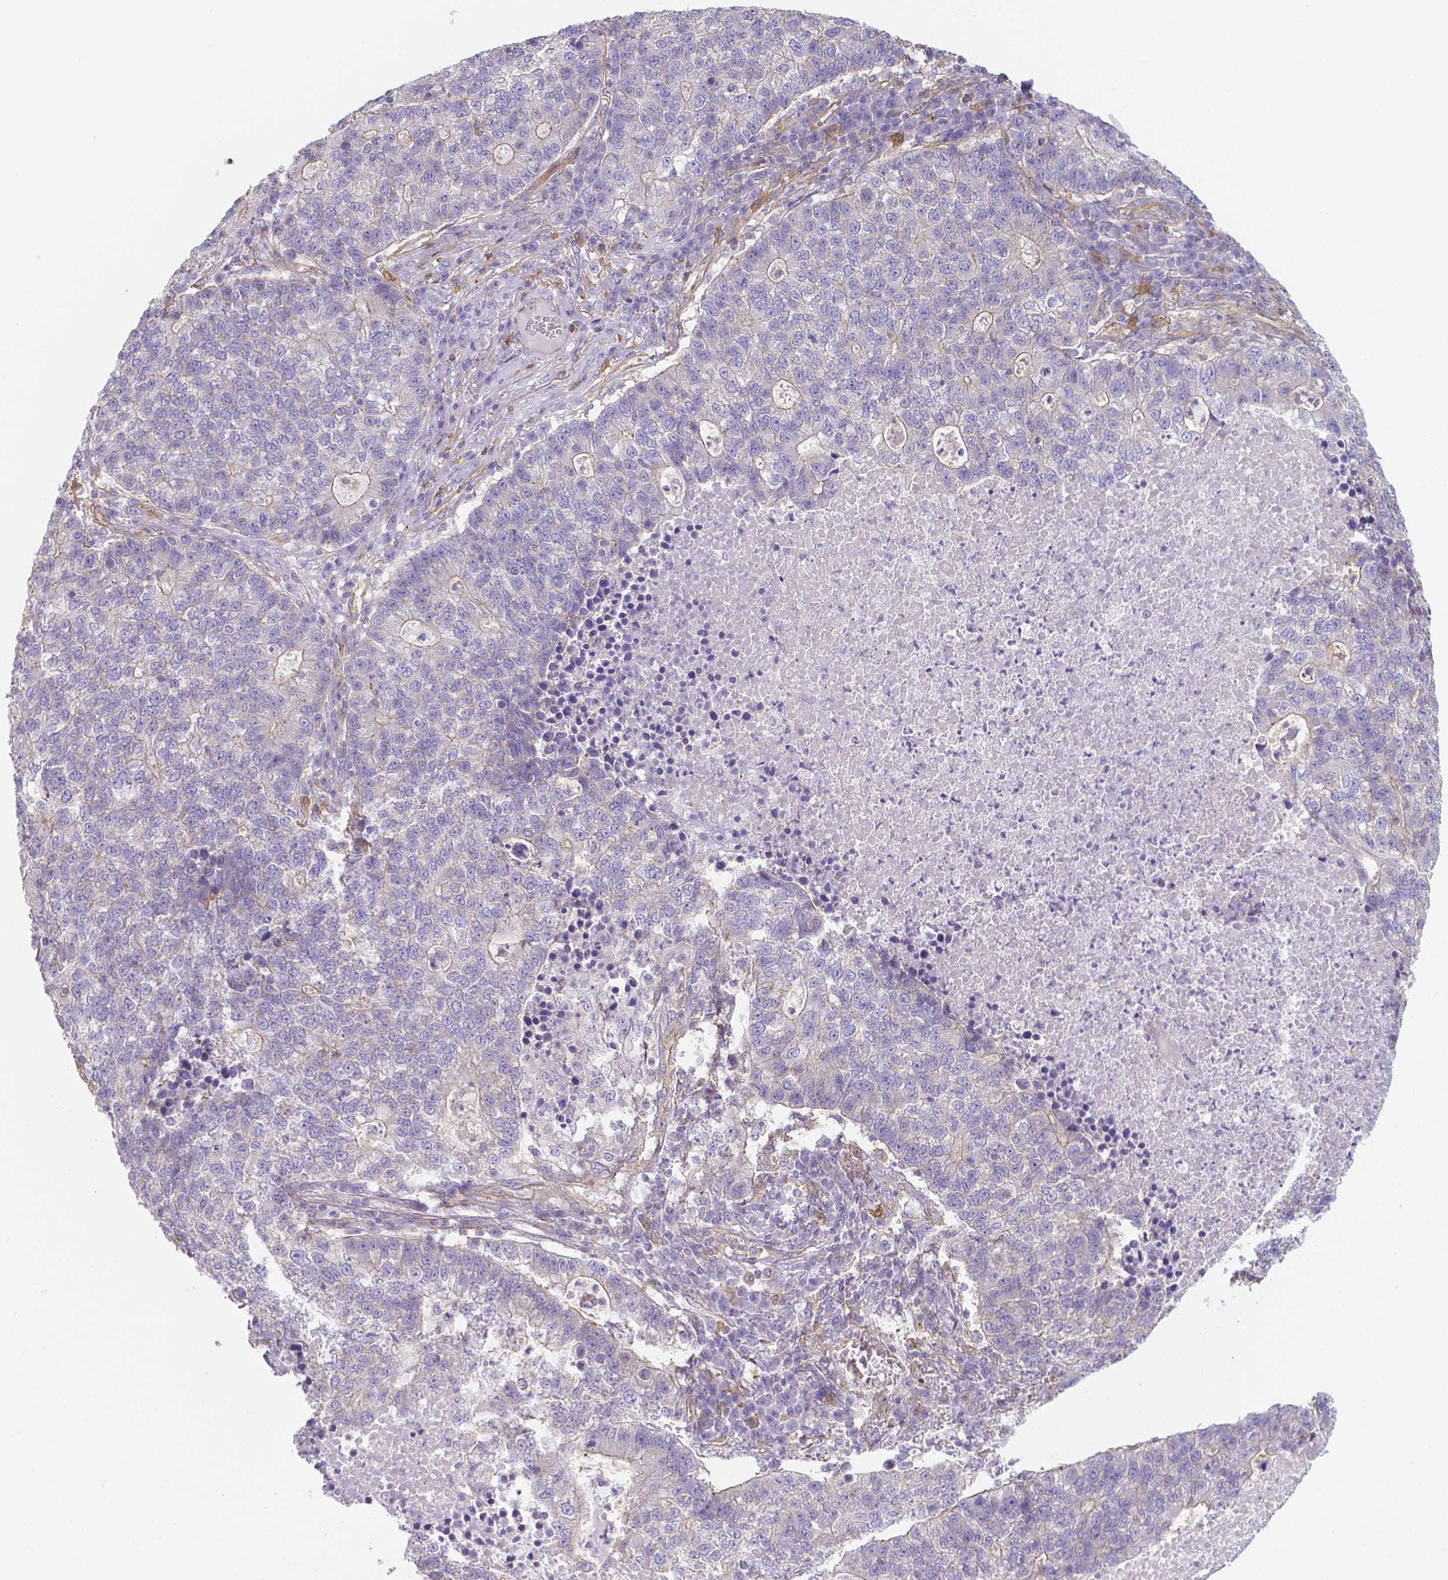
{"staining": {"intensity": "negative", "quantity": "none", "location": "none"}, "tissue": "lung cancer", "cell_type": "Tumor cells", "image_type": "cancer", "snomed": [{"axis": "morphology", "description": "Adenocarcinoma, NOS"}, {"axis": "topography", "description": "Lung"}], "caption": "DAB immunohistochemical staining of lung cancer shows no significant positivity in tumor cells. (Brightfield microscopy of DAB immunohistochemistry (IHC) at high magnification).", "gene": "CRMP1", "patient": {"sex": "male", "age": 57}}